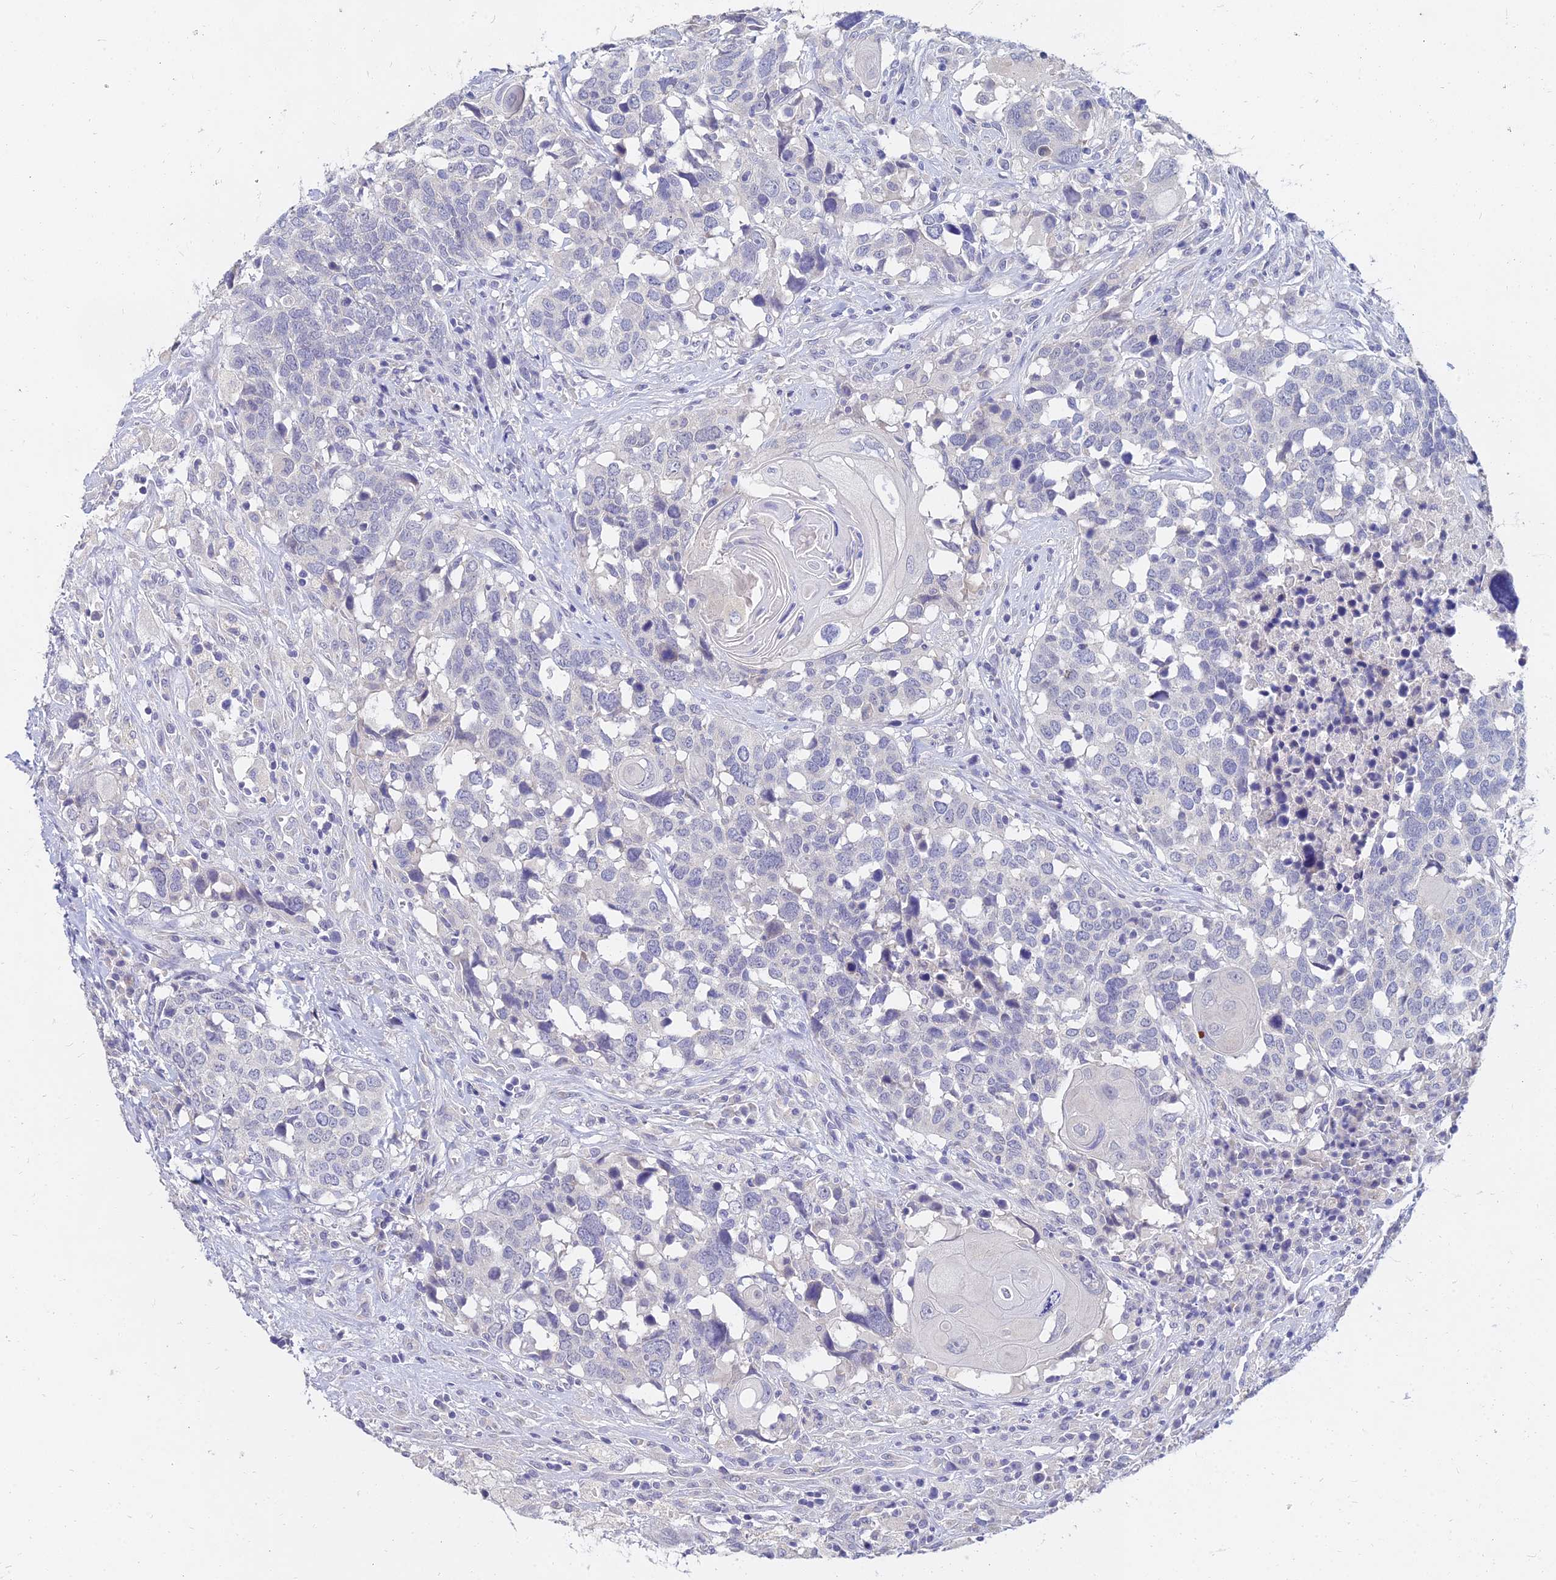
{"staining": {"intensity": "negative", "quantity": "none", "location": "none"}, "tissue": "head and neck cancer", "cell_type": "Tumor cells", "image_type": "cancer", "snomed": [{"axis": "morphology", "description": "Squamous cell carcinoma, NOS"}, {"axis": "topography", "description": "Head-Neck"}], "caption": "The immunohistochemistry micrograph has no significant positivity in tumor cells of squamous cell carcinoma (head and neck) tissue.", "gene": "NPY", "patient": {"sex": "male", "age": 66}}